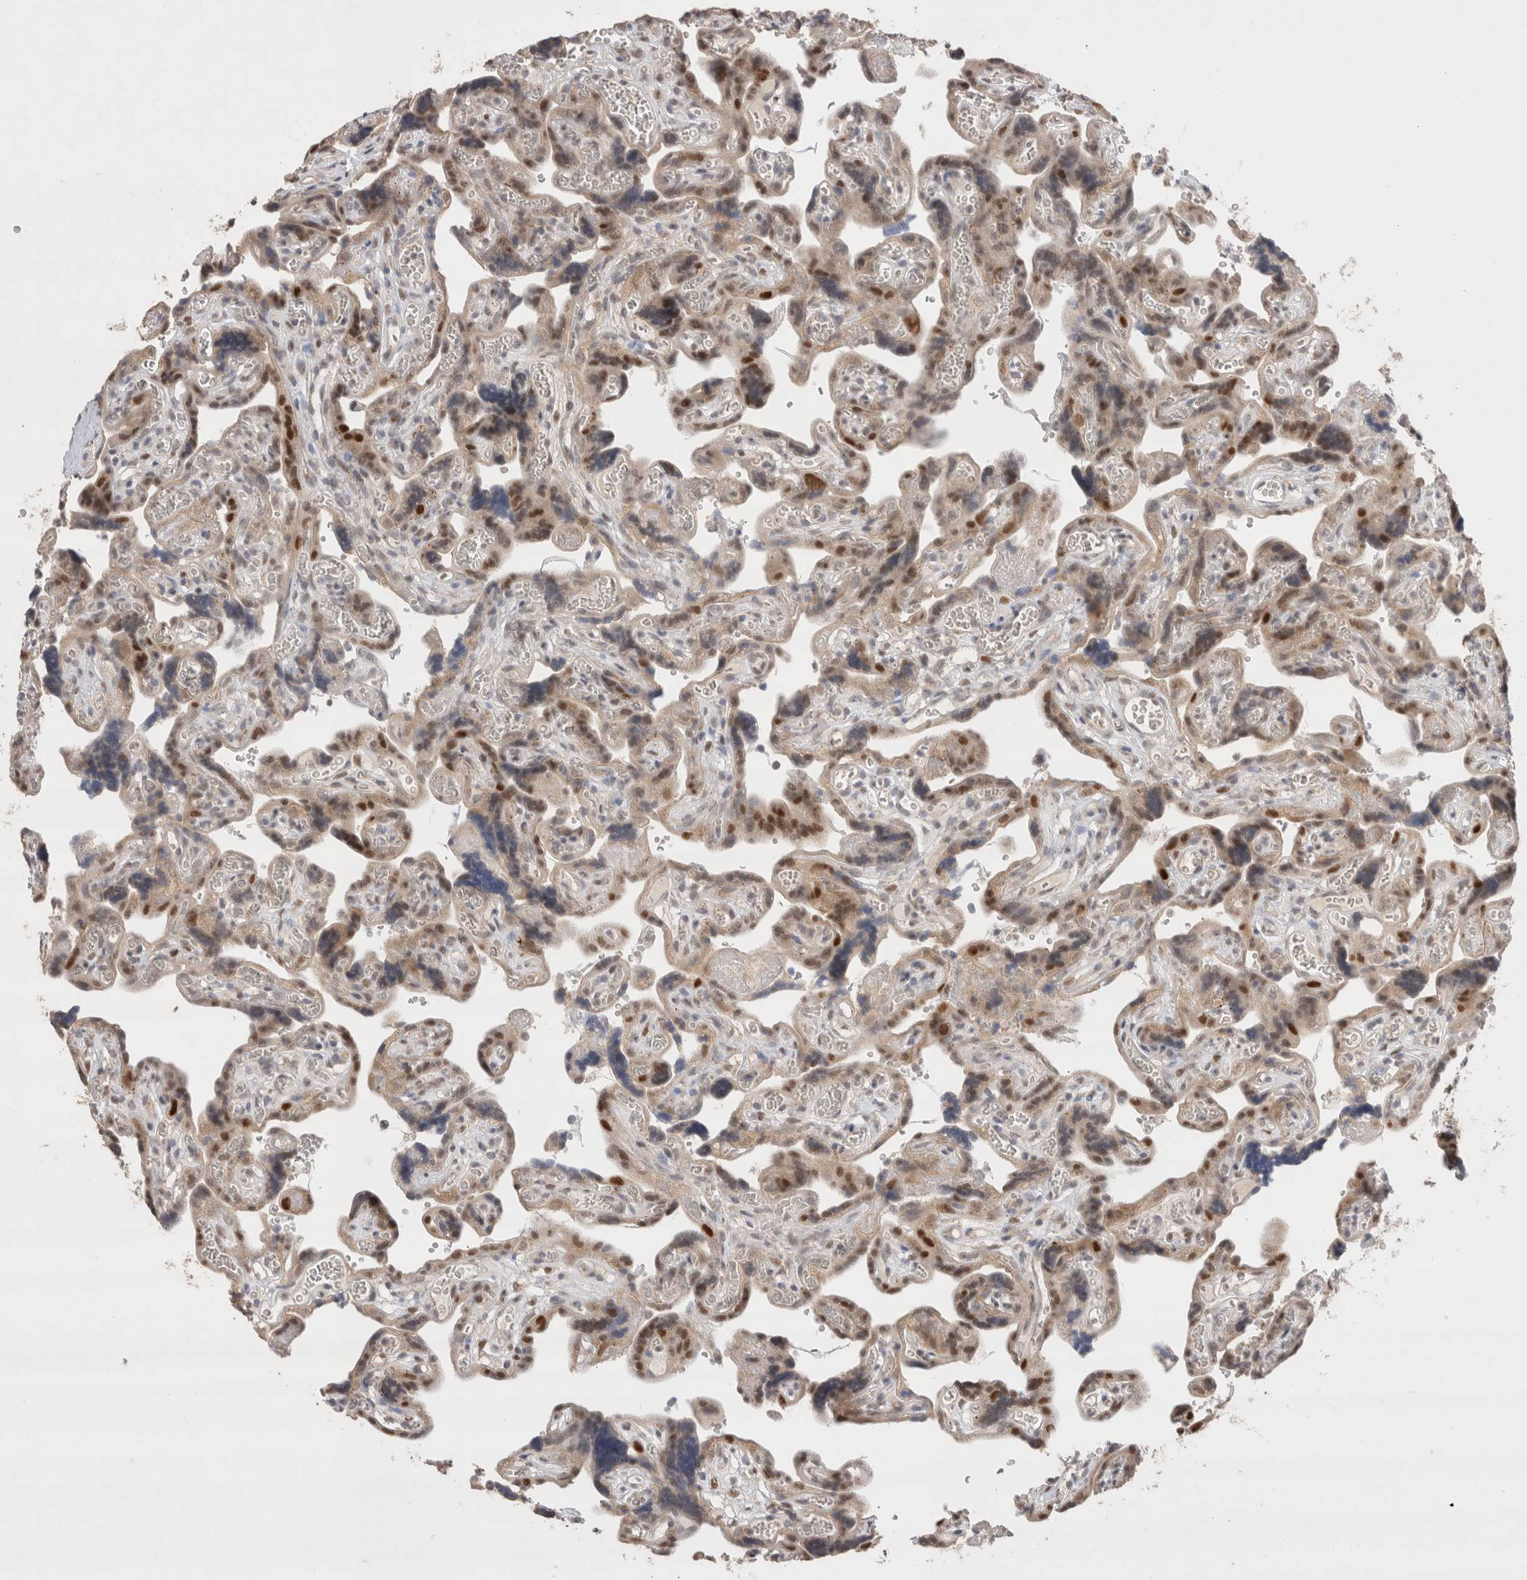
{"staining": {"intensity": "moderate", "quantity": ">75%", "location": "cytoplasmic/membranous,nuclear"}, "tissue": "placenta", "cell_type": "Trophoblastic cells", "image_type": "normal", "snomed": [{"axis": "morphology", "description": "Normal tissue, NOS"}, {"axis": "topography", "description": "Placenta"}], "caption": "Immunohistochemical staining of normal placenta reveals medium levels of moderate cytoplasmic/membranous,nuclear expression in approximately >75% of trophoblastic cells. Ihc stains the protein in brown and the nuclei are stained blue.", "gene": "SLC29A1", "patient": {"sex": "female", "age": 30}}